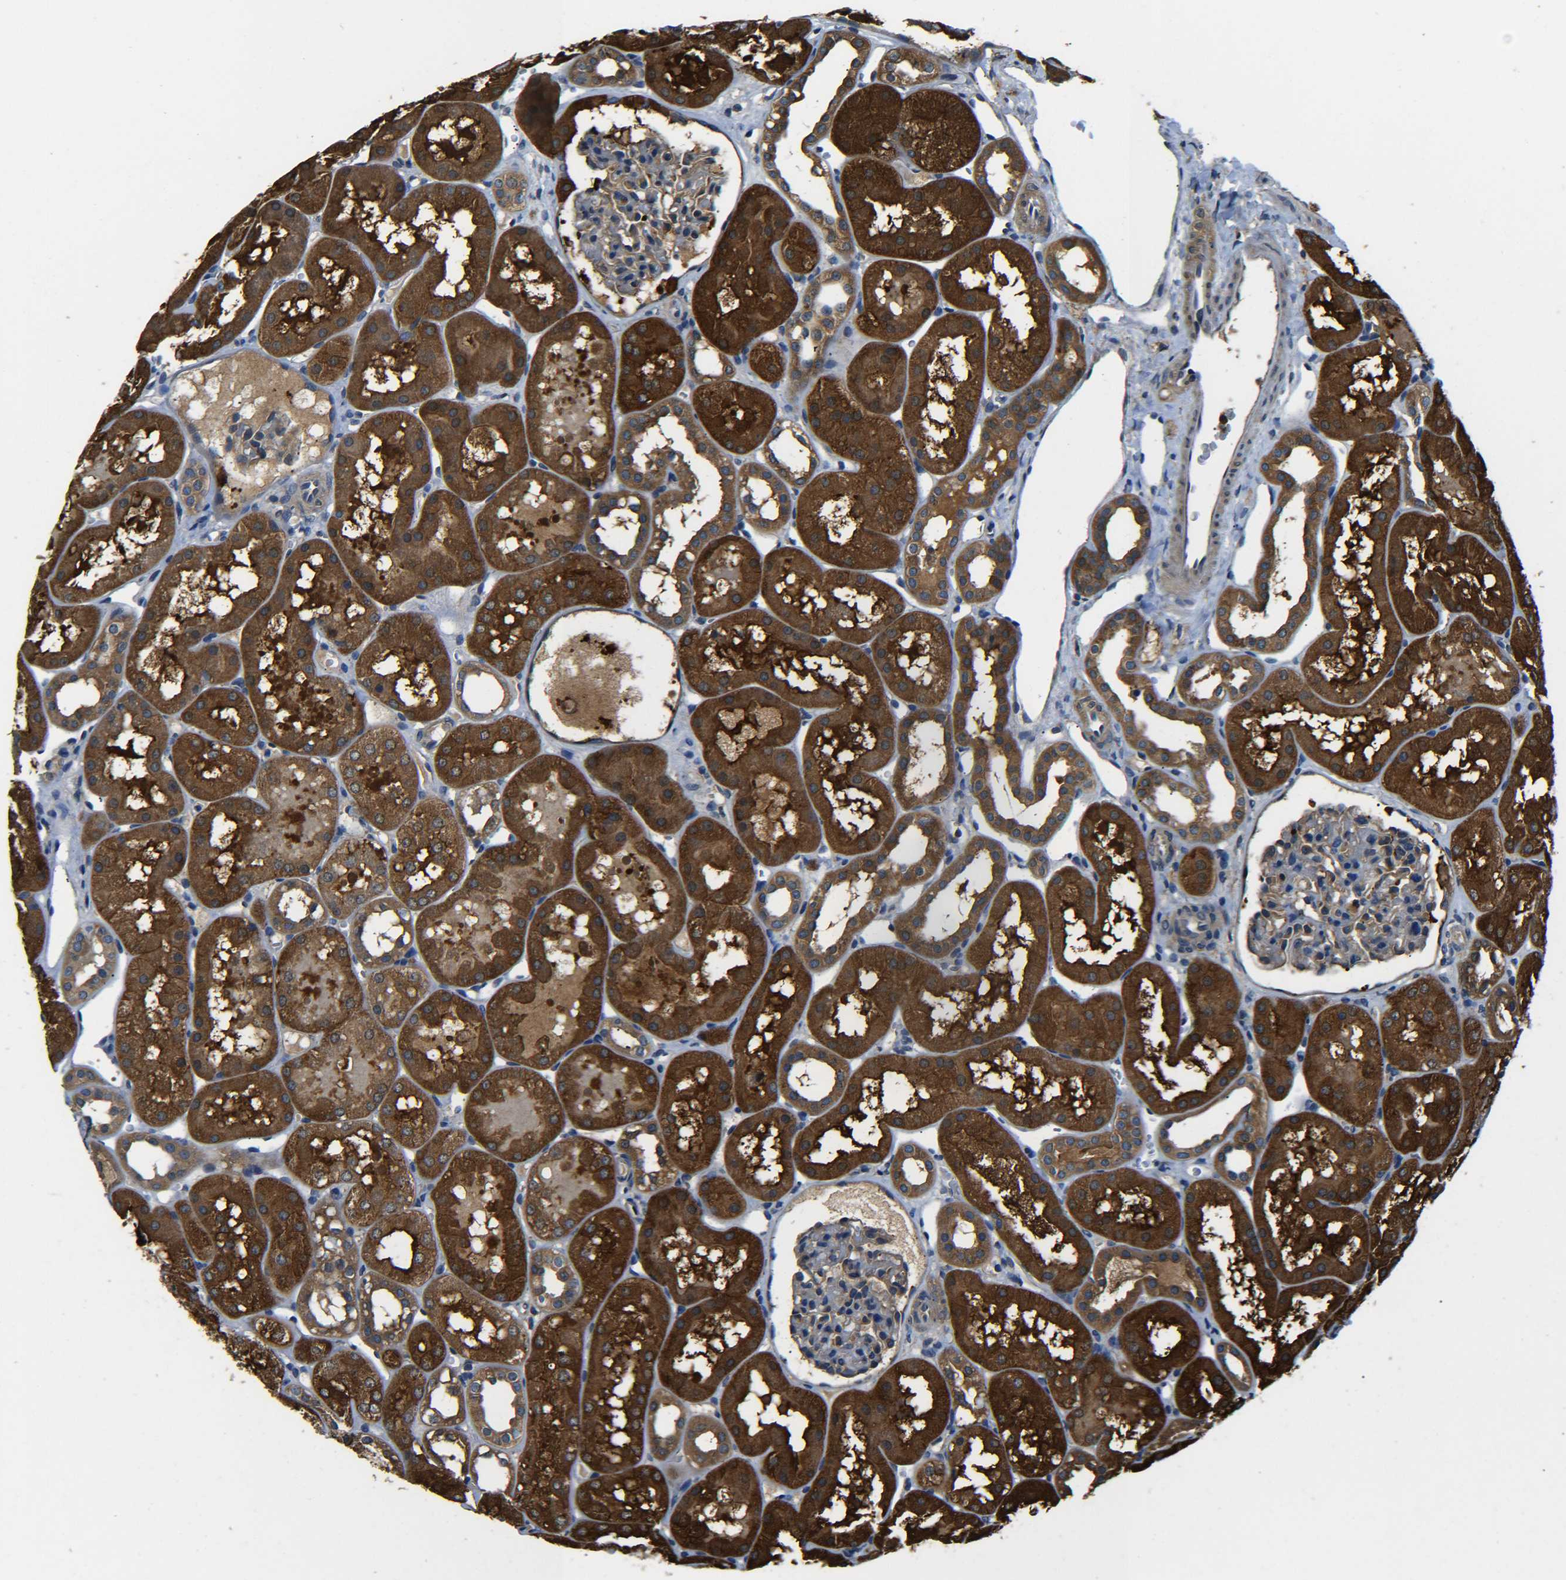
{"staining": {"intensity": "weak", "quantity": "25%-75%", "location": "cytoplasmic/membranous"}, "tissue": "kidney", "cell_type": "Cells in glomeruli", "image_type": "normal", "snomed": [{"axis": "morphology", "description": "Normal tissue, NOS"}, {"axis": "topography", "description": "Kidney"}, {"axis": "topography", "description": "Urinary bladder"}], "caption": "Immunohistochemical staining of unremarkable human kidney shows 25%-75% levels of weak cytoplasmic/membranous protein expression in approximately 25%-75% of cells in glomeruli. (DAB IHC with brightfield microscopy, high magnification).", "gene": "PREB", "patient": {"sex": "male", "age": 16}}